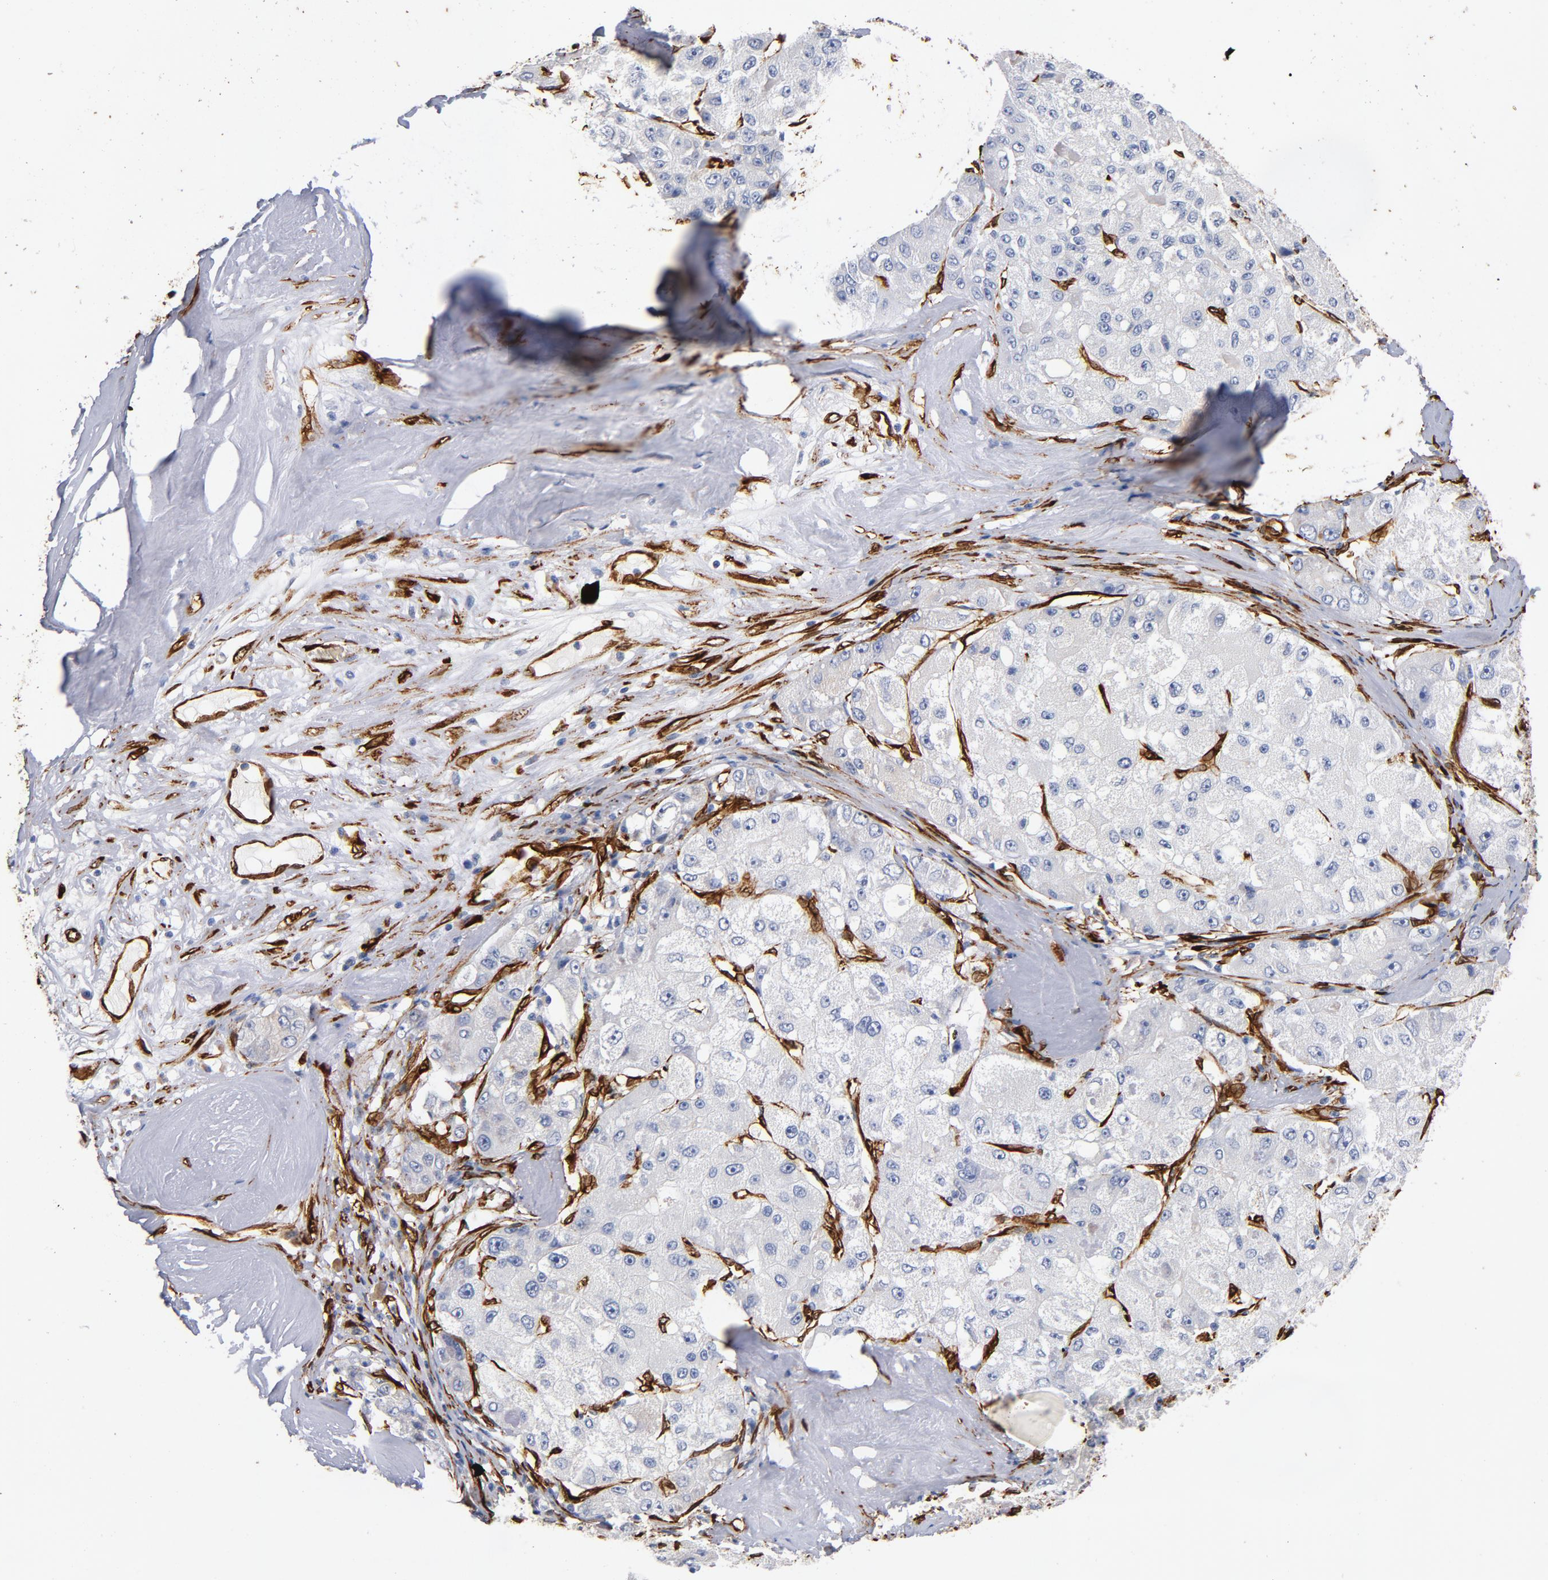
{"staining": {"intensity": "negative", "quantity": "none", "location": "none"}, "tissue": "liver cancer", "cell_type": "Tumor cells", "image_type": "cancer", "snomed": [{"axis": "morphology", "description": "Carcinoma, Hepatocellular, NOS"}, {"axis": "topography", "description": "Liver"}], "caption": "Tumor cells show no significant protein expression in liver hepatocellular carcinoma.", "gene": "SERPINH1", "patient": {"sex": "male", "age": 80}}